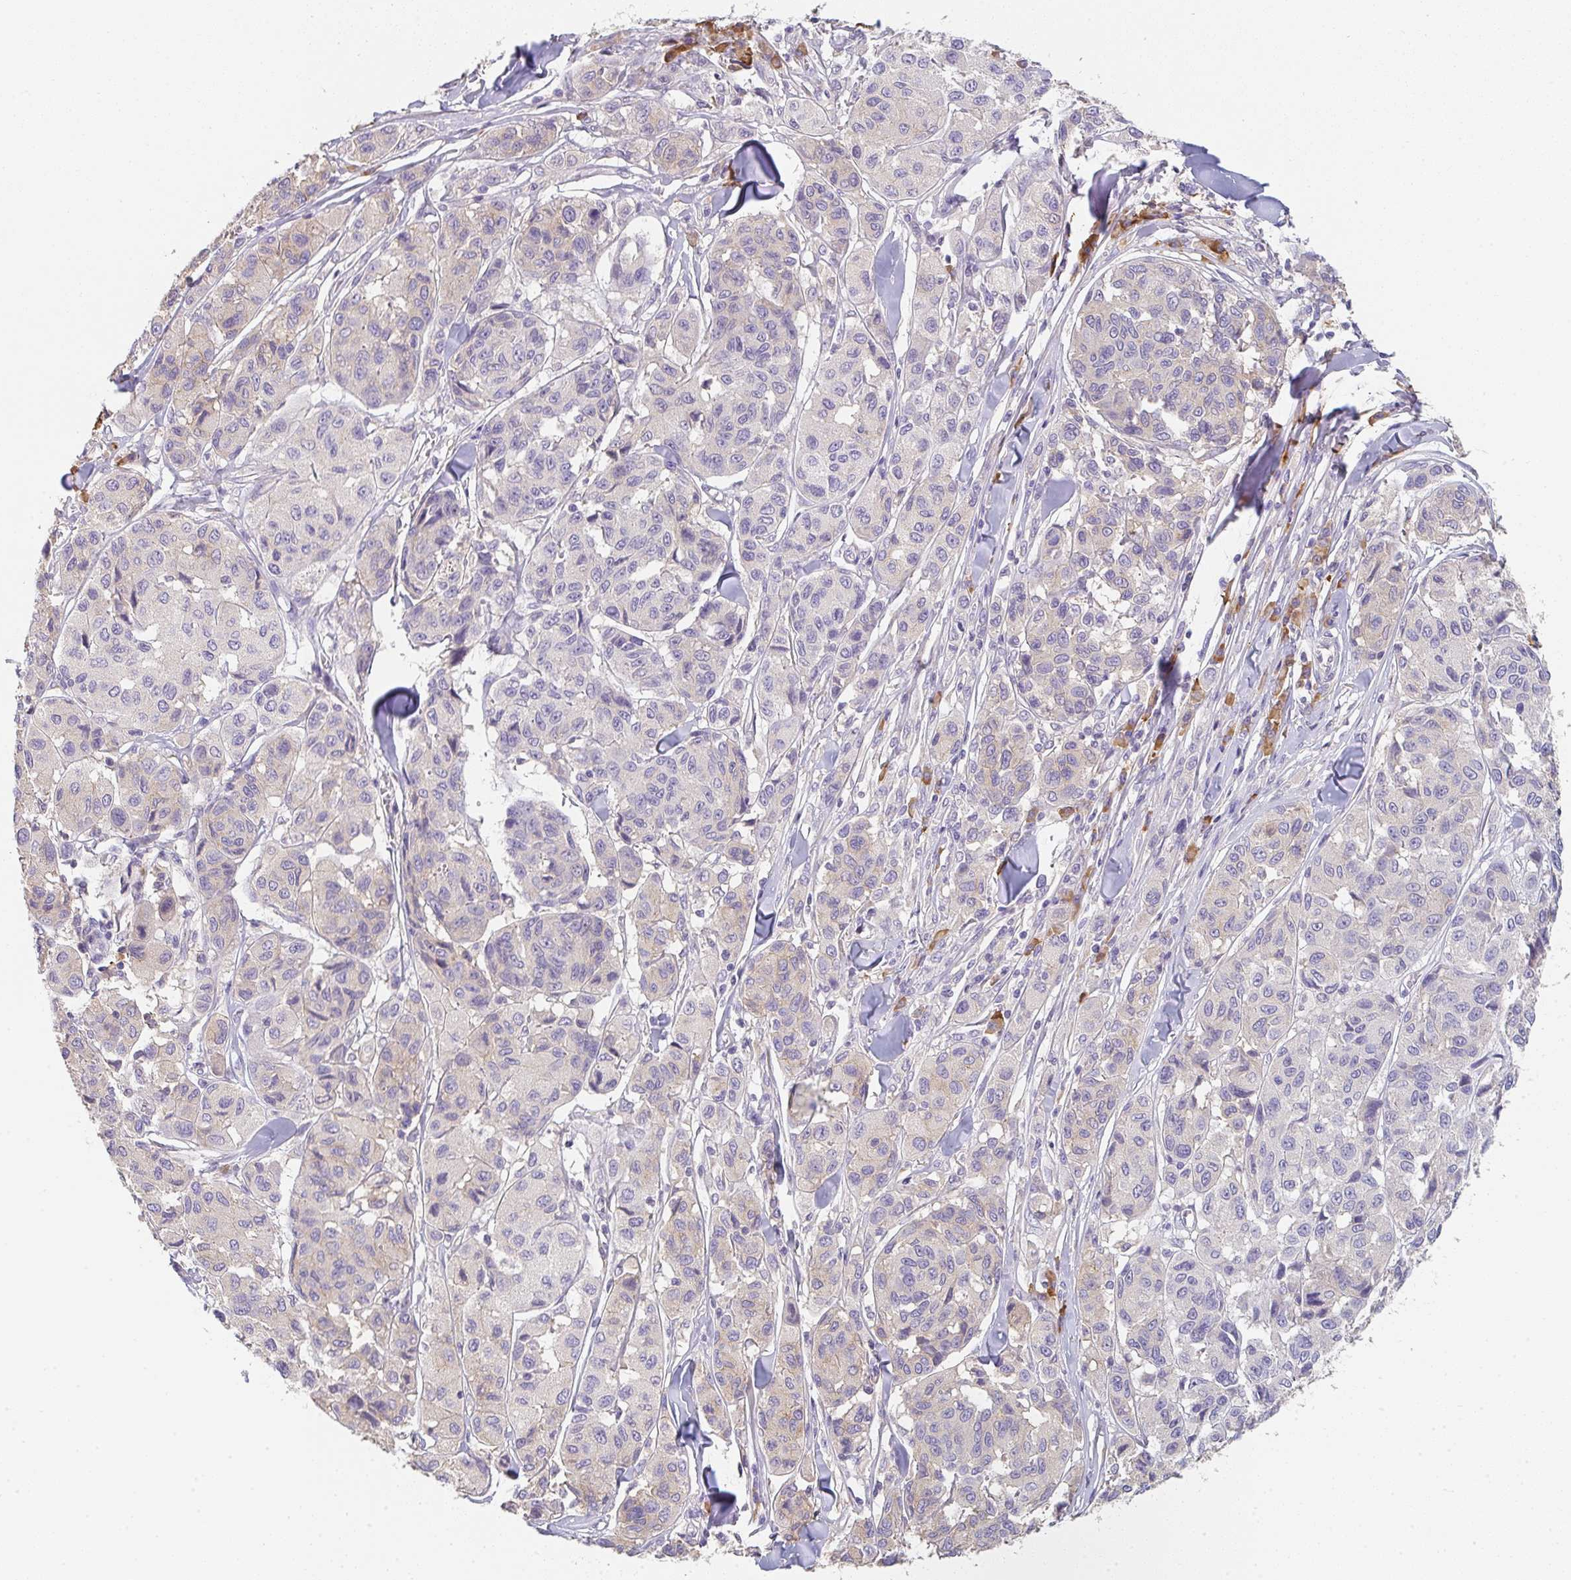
{"staining": {"intensity": "negative", "quantity": "none", "location": "none"}, "tissue": "melanoma", "cell_type": "Tumor cells", "image_type": "cancer", "snomed": [{"axis": "morphology", "description": "Malignant melanoma, NOS"}, {"axis": "topography", "description": "Skin"}], "caption": "An image of malignant melanoma stained for a protein displays no brown staining in tumor cells.", "gene": "ZNF215", "patient": {"sex": "female", "age": 66}}